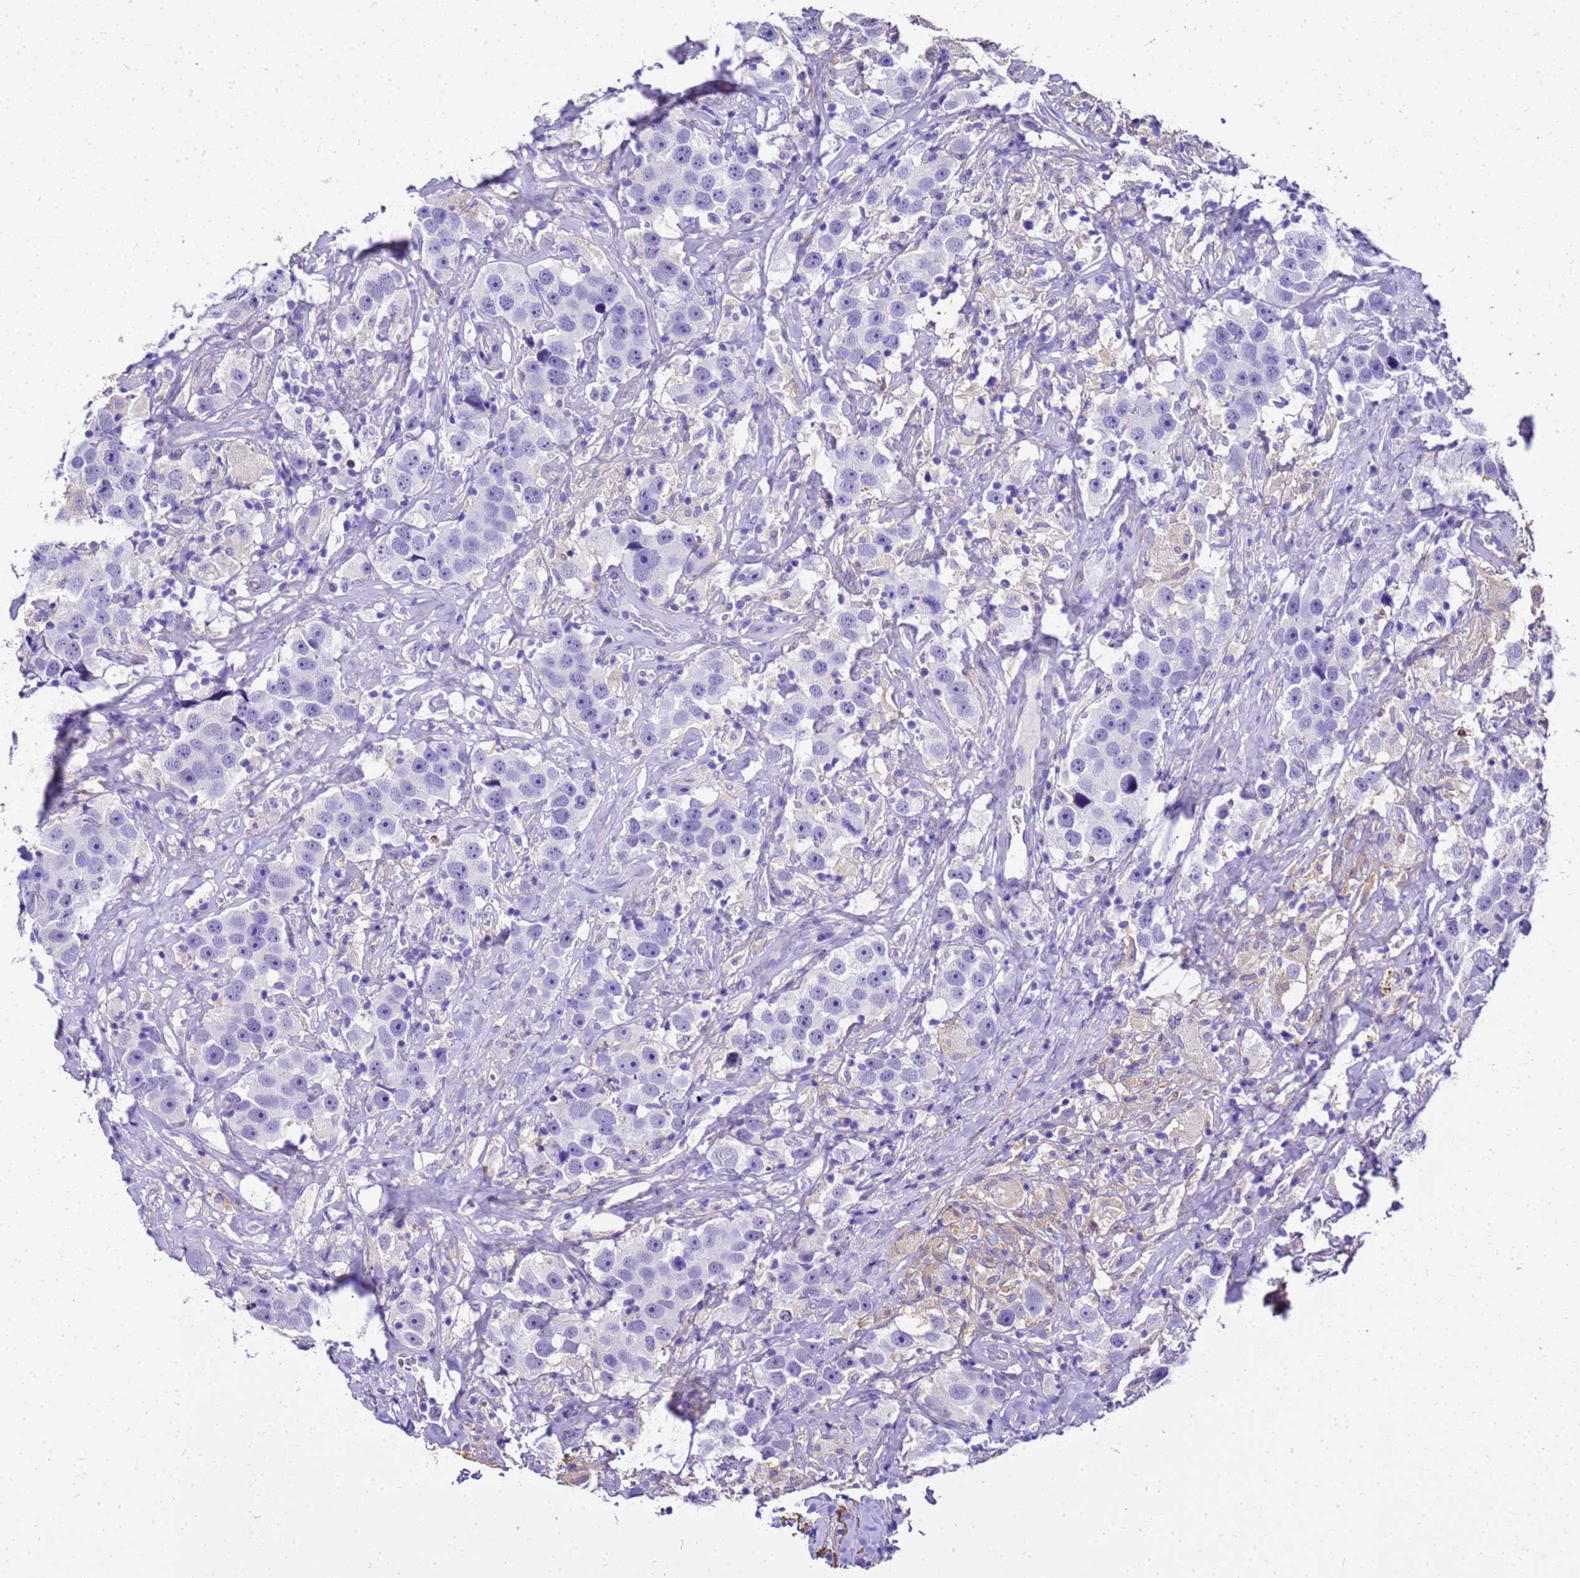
{"staining": {"intensity": "negative", "quantity": "none", "location": "none"}, "tissue": "testis cancer", "cell_type": "Tumor cells", "image_type": "cancer", "snomed": [{"axis": "morphology", "description": "Seminoma, NOS"}, {"axis": "topography", "description": "Testis"}], "caption": "Human testis cancer stained for a protein using IHC demonstrates no expression in tumor cells.", "gene": "HSPB6", "patient": {"sex": "male", "age": 49}}